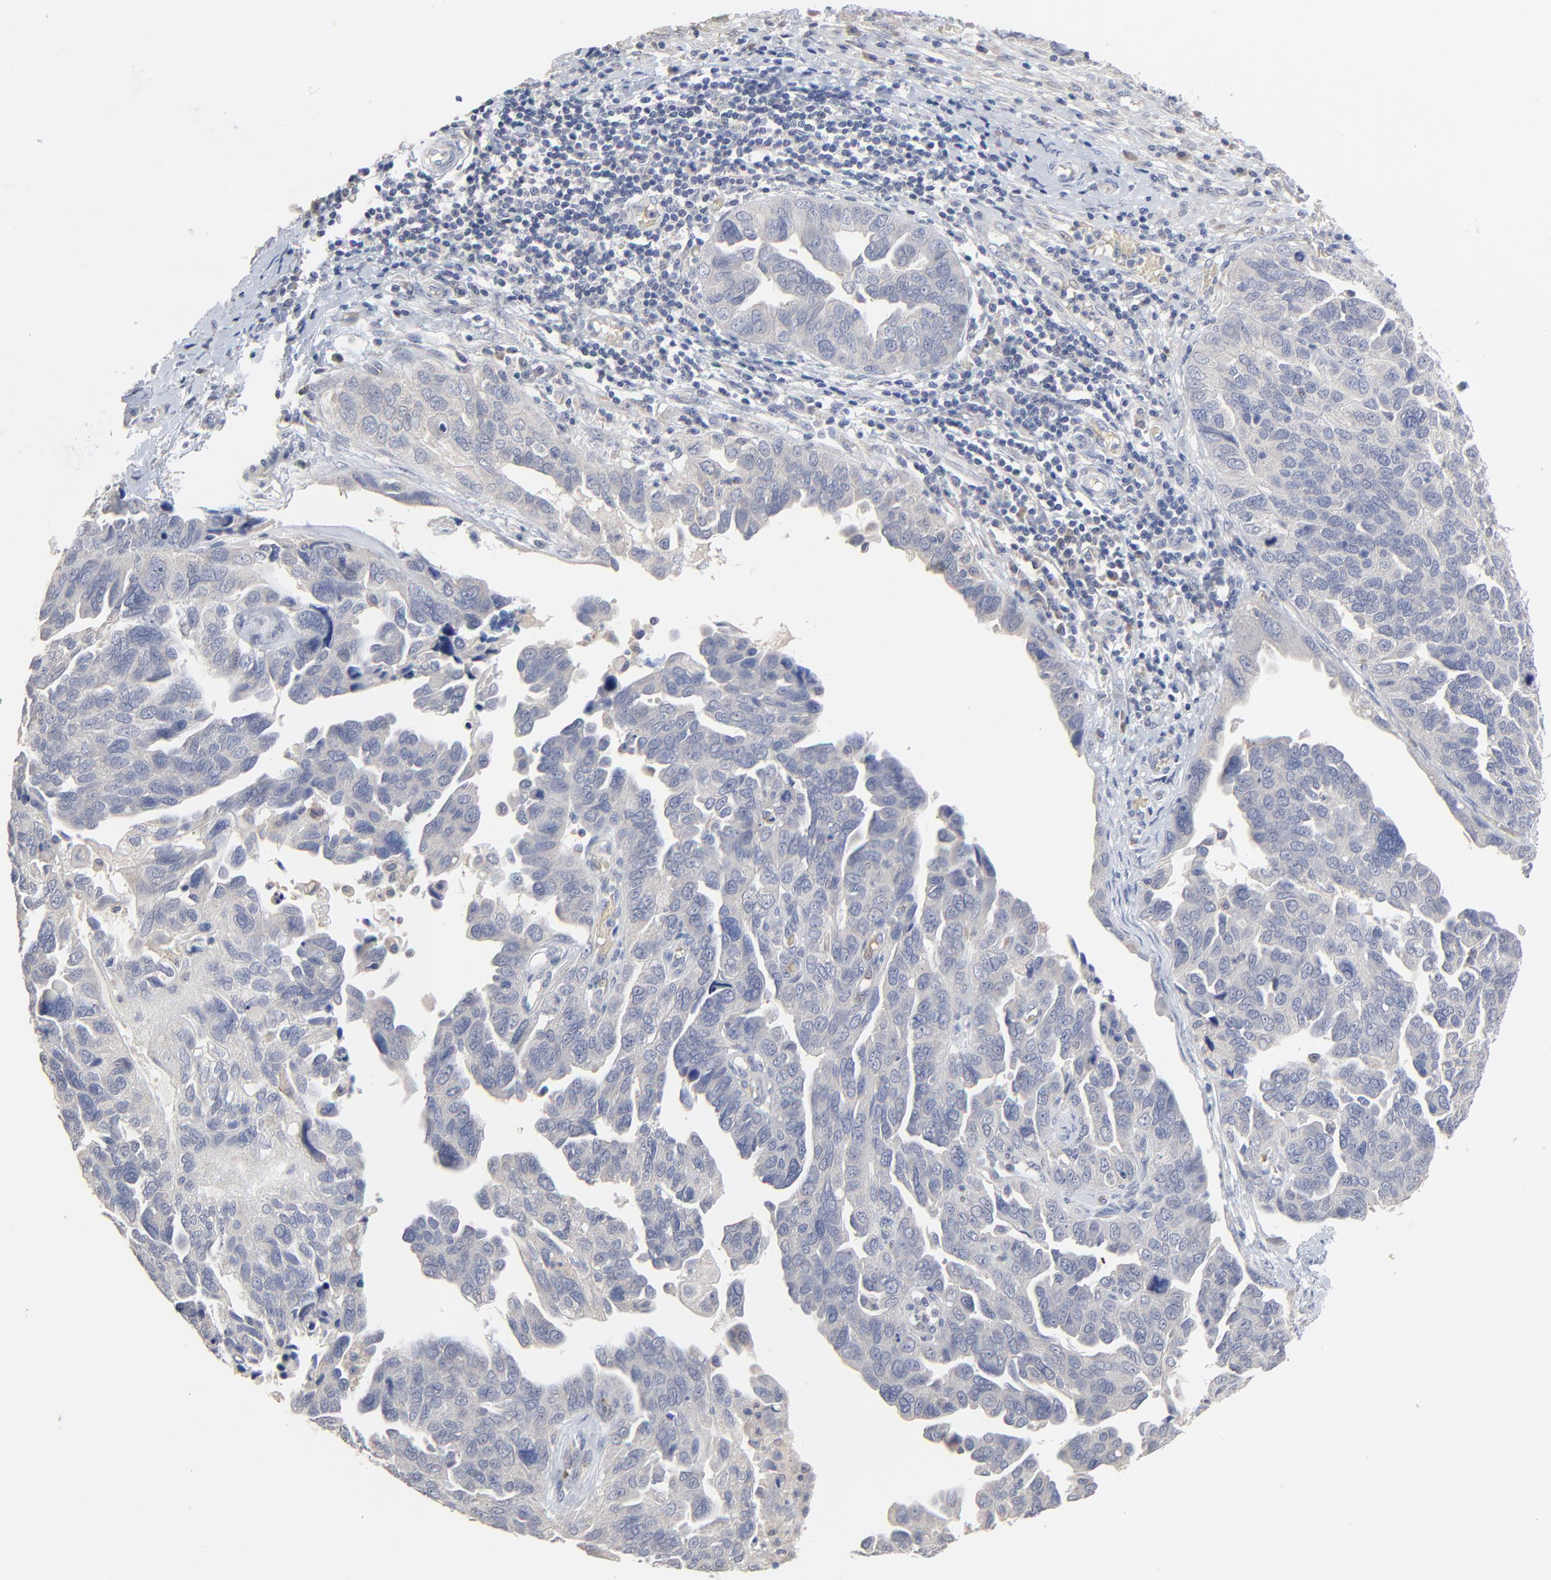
{"staining": {"intensity": "negative", "quantity": "none", "location": "none"}, "tissue": "ovarian cancer", "cell_type": "Tumor cells", "image_type": "cancer", "snomed": [{"axis": "morphology", "description": "Cystadenocarcinoma, serous, NOS"}, {"axis": "topography", "description": "Ovary"}], "caption": "This is an IHC micrograph of human serous cystadenocarcinoma (ovarian). There is no staining in tumor cells.", "gene": "FANCB", "patient": {"sex": "female", "age": 64}}